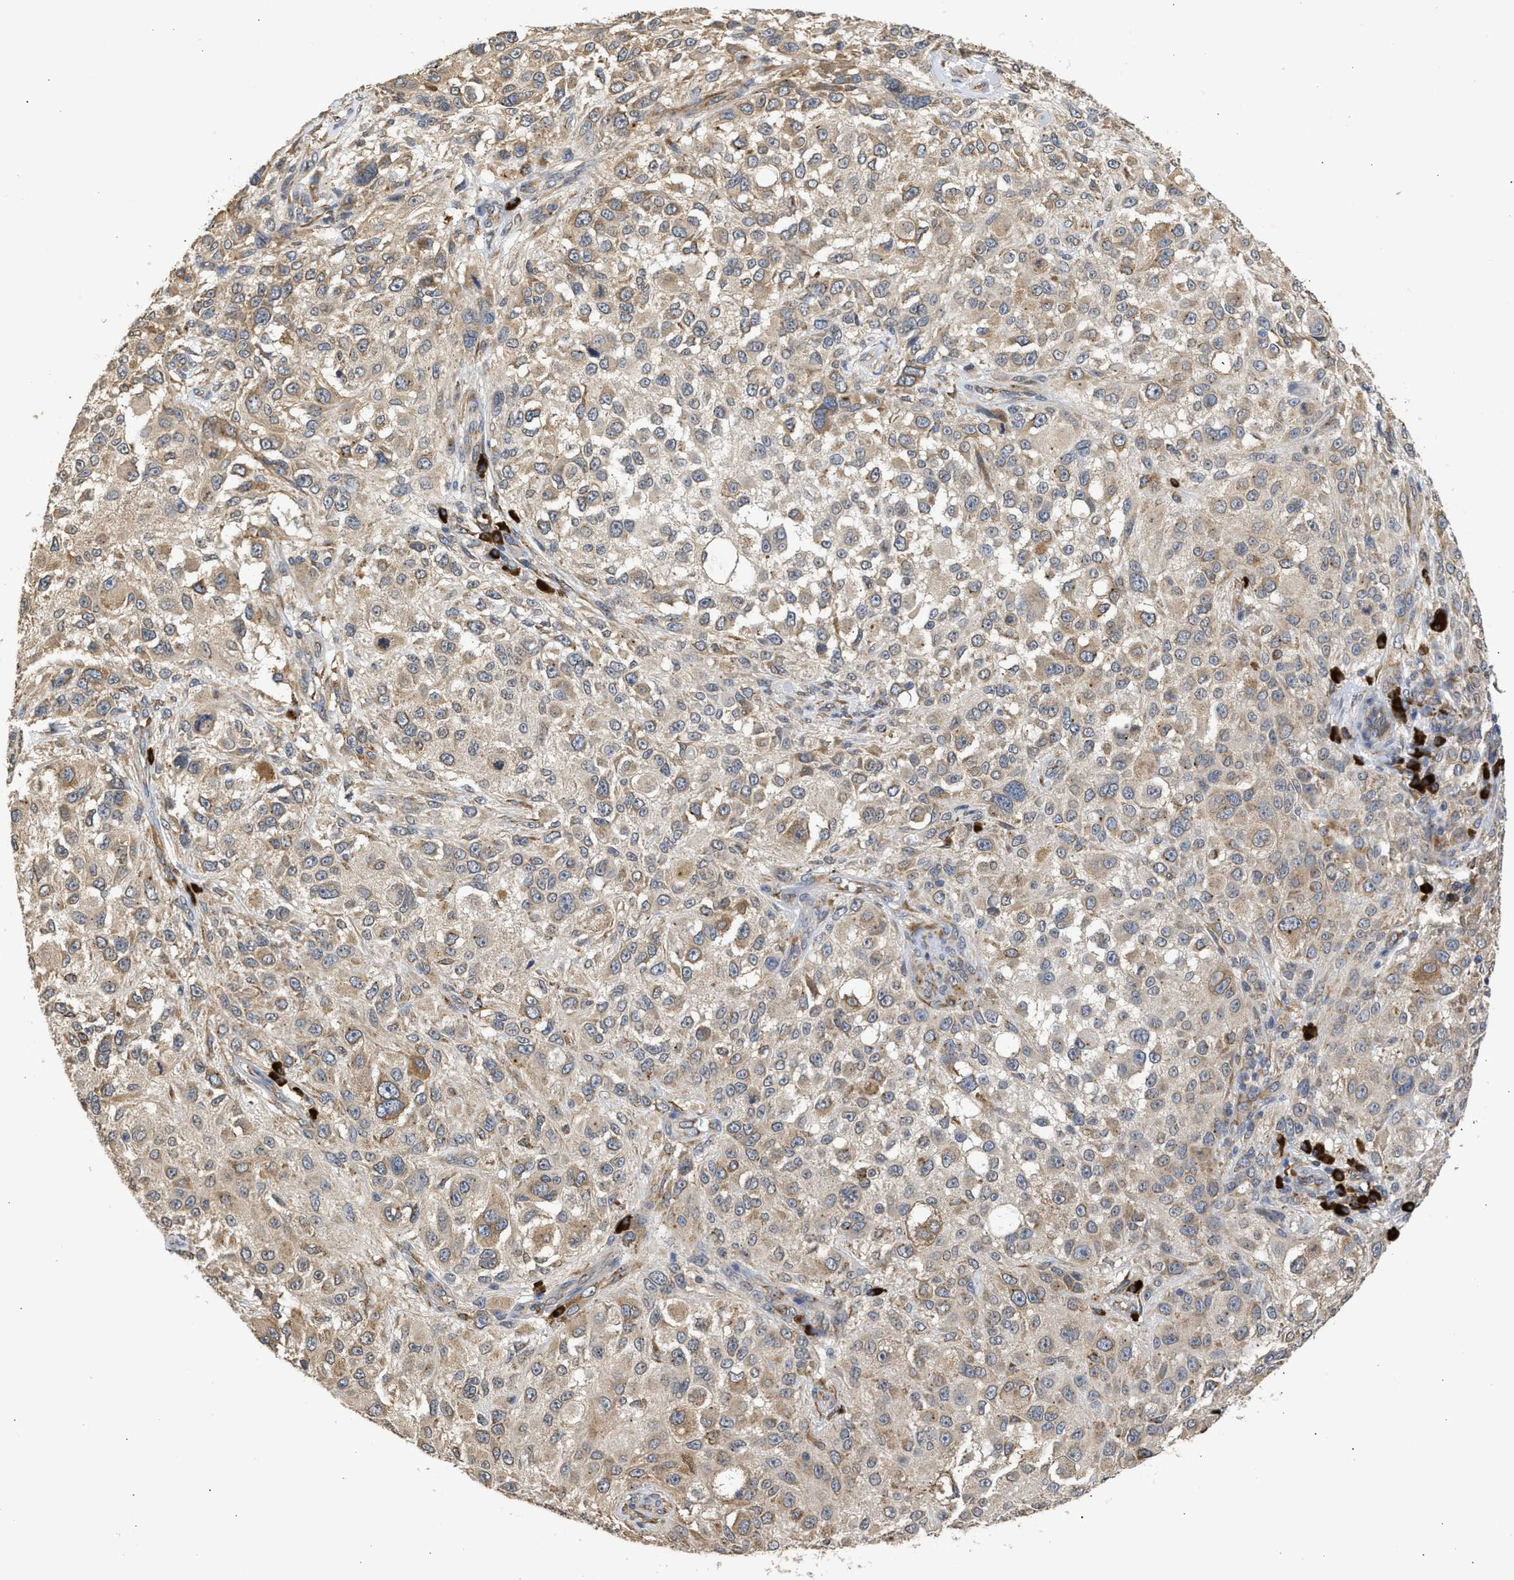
{"staining": {"intensity": "weak", "quantity": ">75%", "location": "cytoplasmic/membranous"}, "tissue": "melanoma", "cell_type": "Tumor cells", "image_type": "cancer", "snomed": [{"axis": "morphology", "description": "Necrosis, NOS"}, {"axis": "morphology", "description": "Malignant melanoma, NOS"}, {"axis": "topography", "description": "Skin"}], "caption": "Tumor cells show low levels of weak cytoplasmic/membranous expression in approximately >75% of cells in malignant melanoma.", "gene": "DNAJC1", "patient": {"sex": "female", "age": 87}}